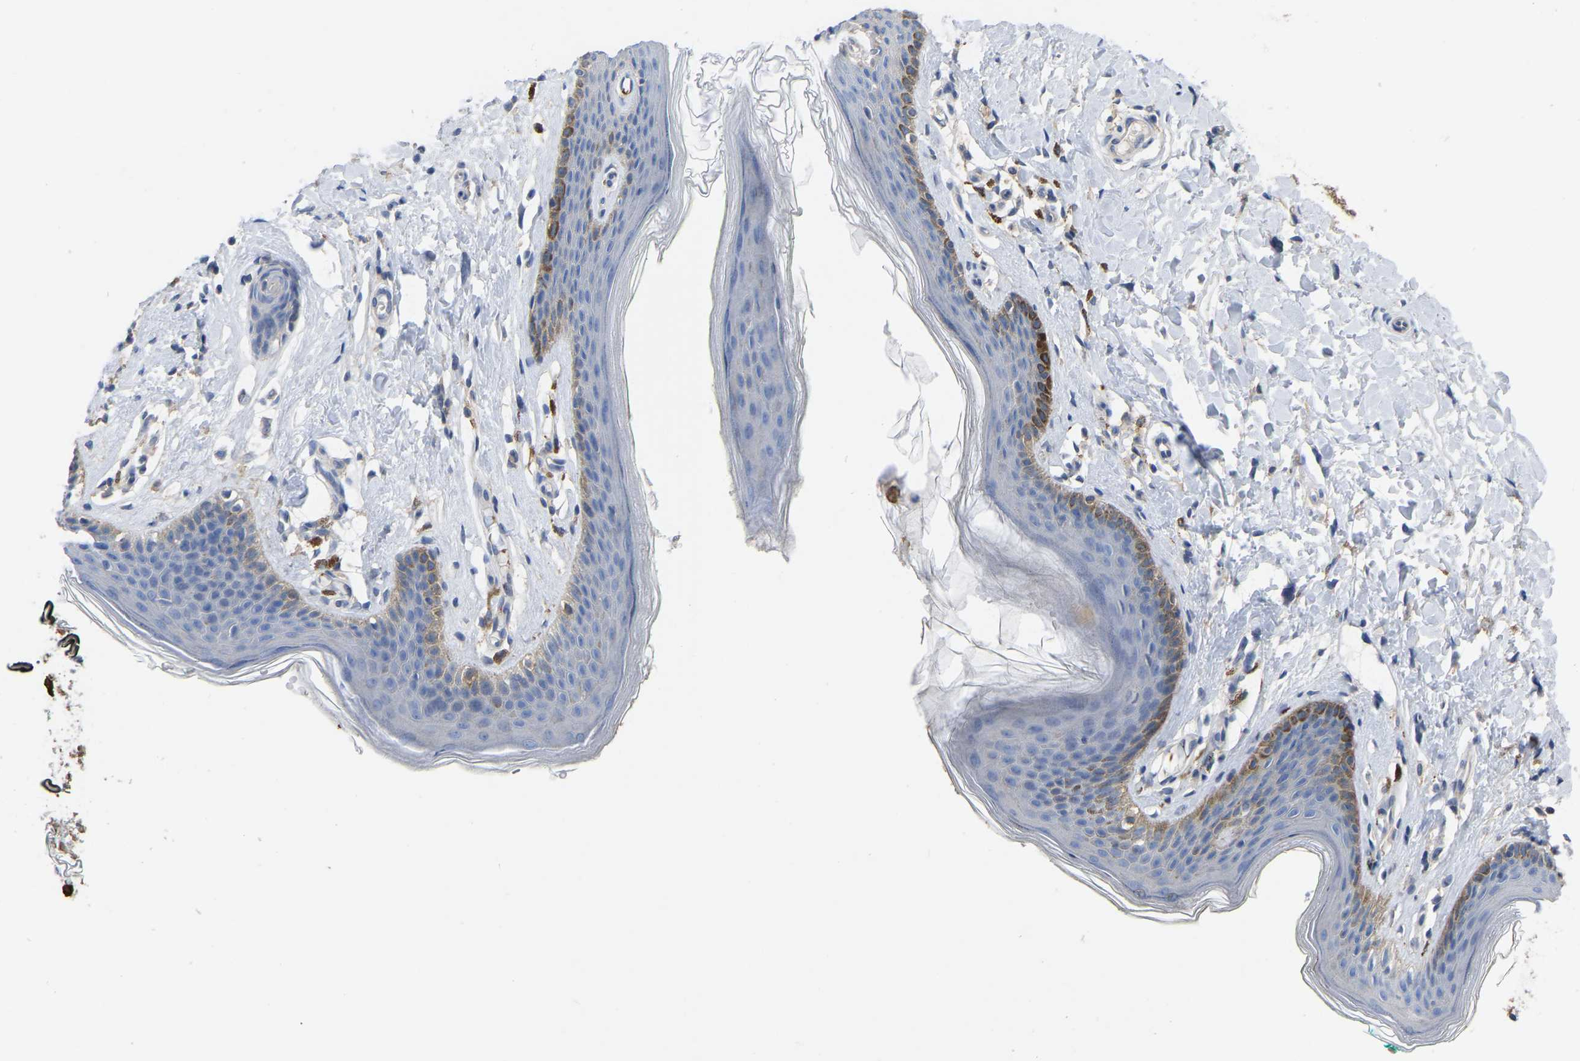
{"staining": {"intensity": "moderate", "quantity": "<25%", "location": "cytoplasmic/membranous"}, "tissue": "skin", "cell_type": "Epidermal cells", "image_type": "normal", "snomed": [{"axis": "morphology", "description": "Normal tissue, NOS"}, {"axis": "topography", "description": "Vulva"}], "caption": "An IHC image of normal tissue is shown. Protein staining in brown highlights moderate cytoplasmic/membranous positivity in skin within epidermal cells. The staining was performed using DAB (3,3'-diaminobenzidine), with brown indicating positive protein expression. Nuclei are stained blue with hematoxylin.", "gene": "ZNF449", "patient": {"sex": "female", "age": 66}}